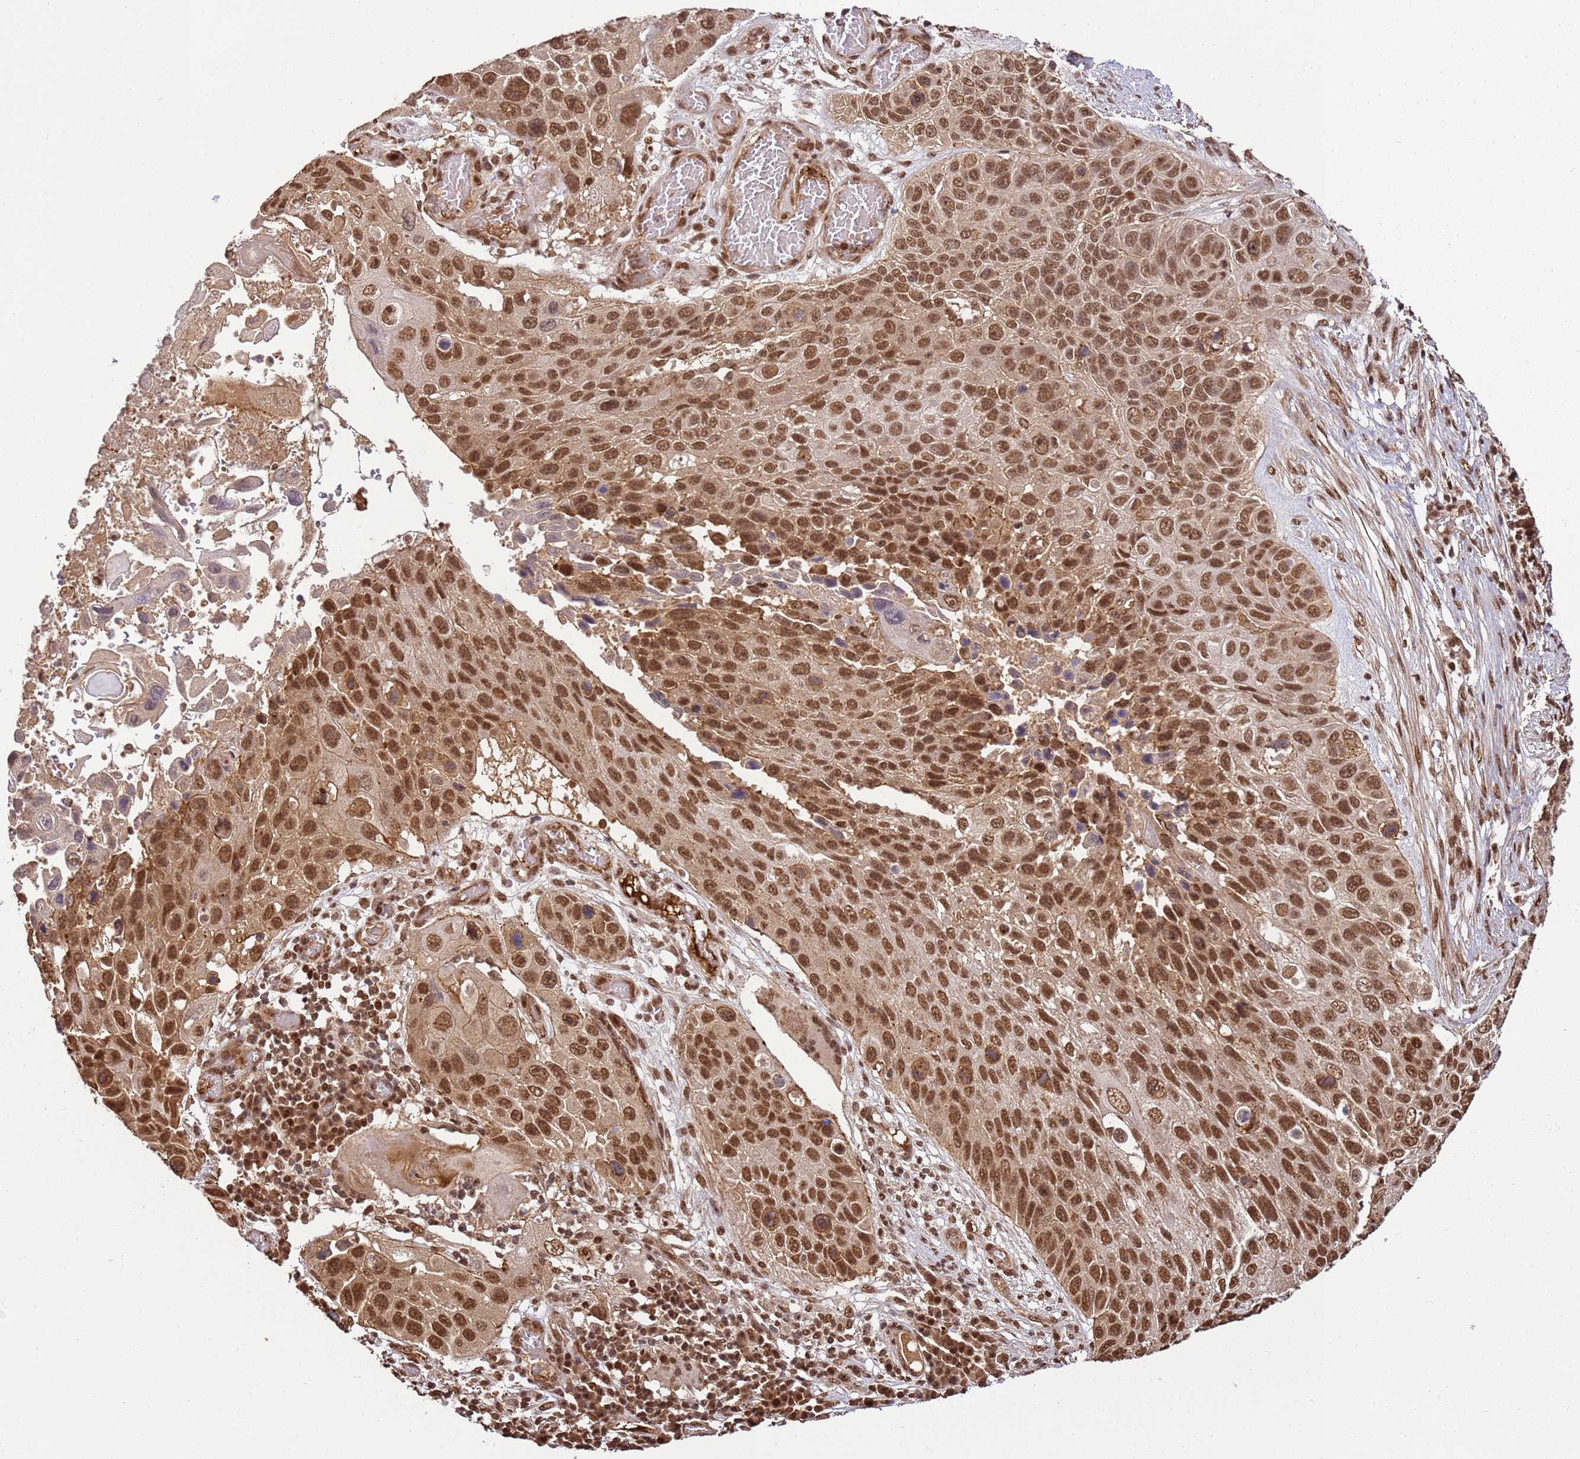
{"staining": {"intensity": "moderate", "quantity": ">75%", "location": "nuclear"}, "tissue": "lung cancer", "cell_type": "Tumor cells", "image_type": "cancer", "snomed": [{"axis": "morphology", "description": "Squamous cell carcinoma, NOS"}, {"axis": "topography", "description": "Lung"}], "caption": "DAB (3,3'-diaminobenzidine) immunohistochemical staining of human lung cancer demonstrates moderate nuclear protein positivity in about >75% of tumor cells.", "gene": "ZBTB12", "patient": {"sex": "male", "age": 61}}